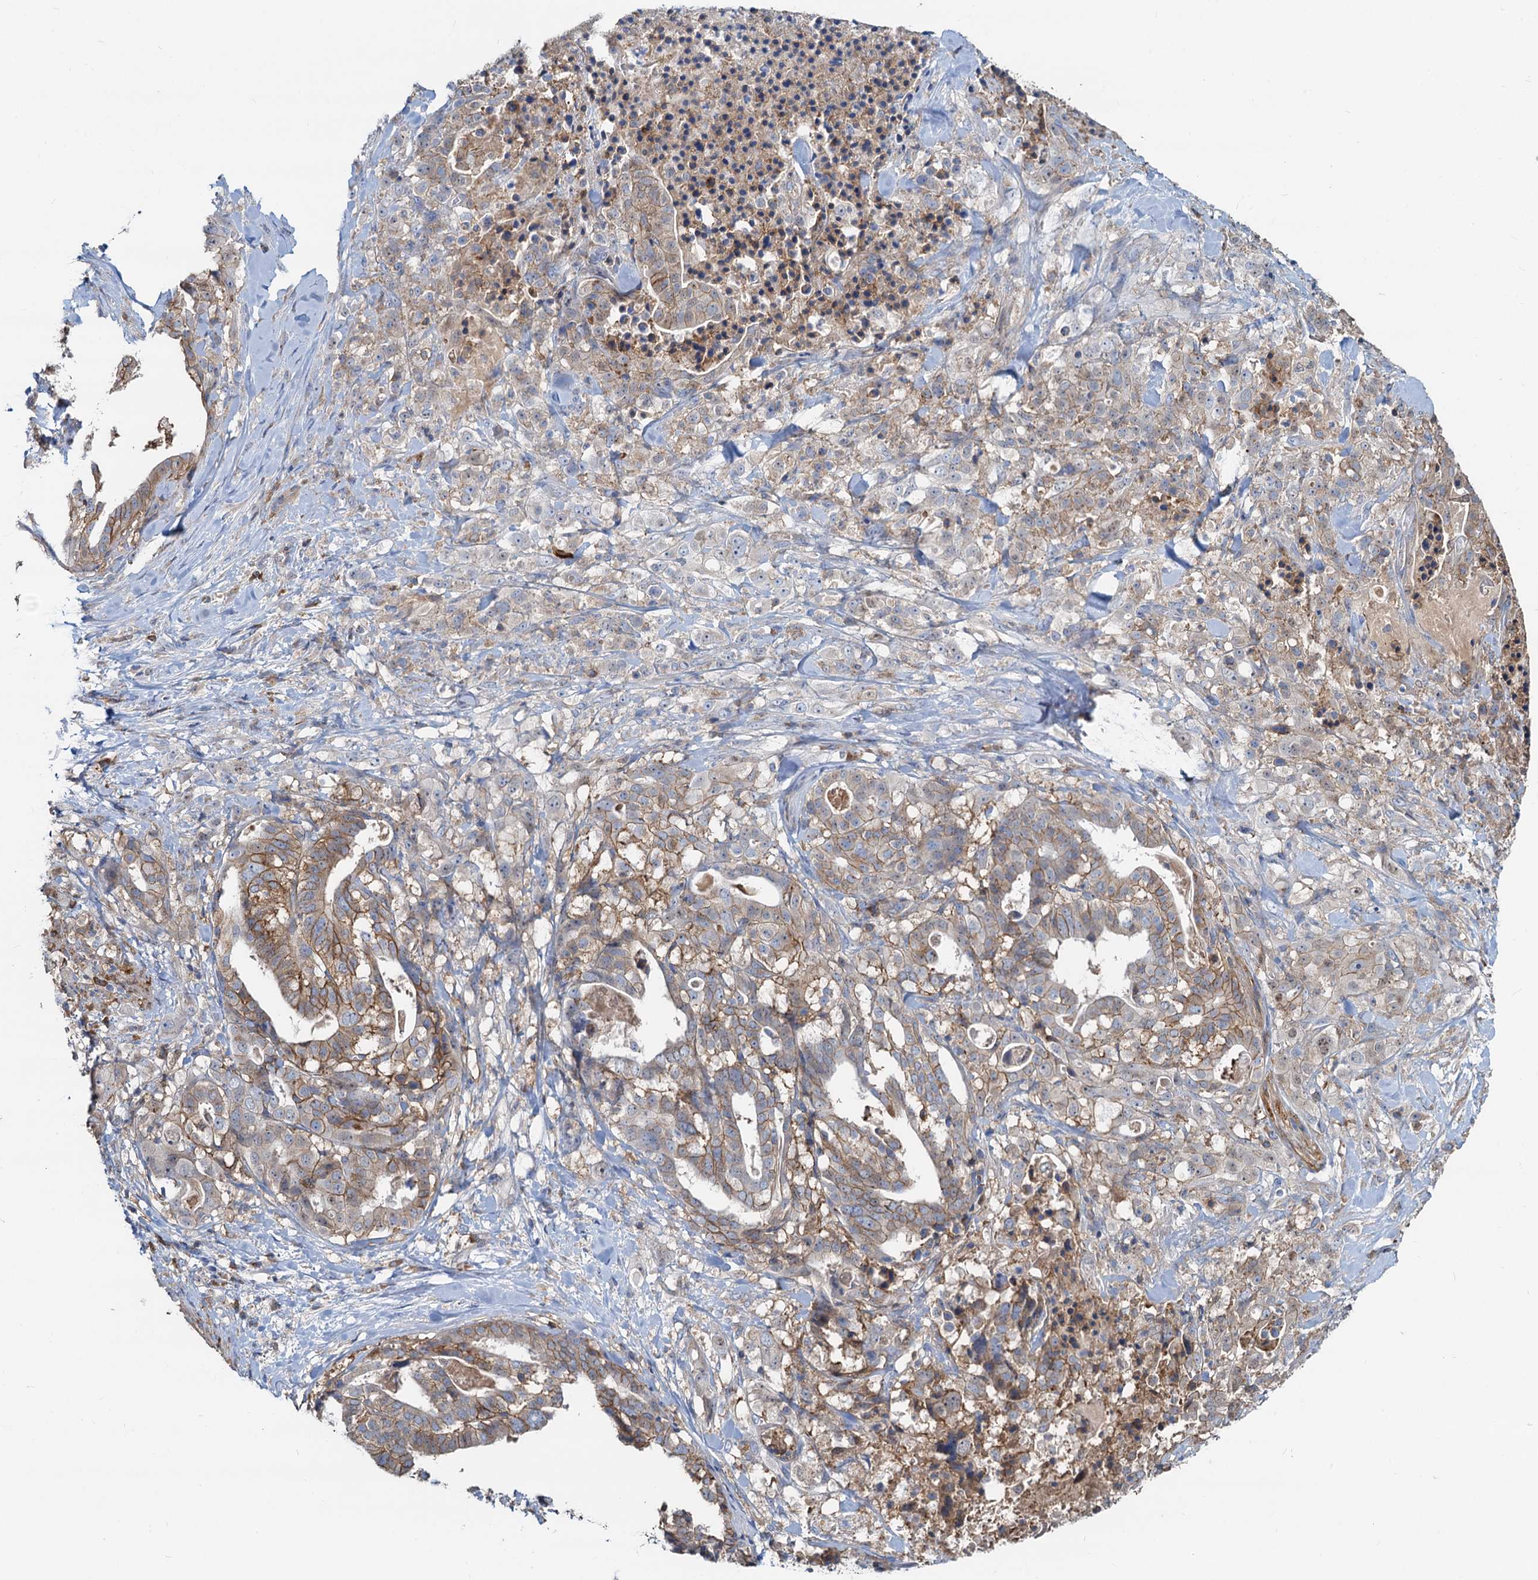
{"staining": {"intensity": "moderate", "quantity": "25%-75%", "location": "cytoplasmic/membranous"}, "tissue": "stomach cancer", "cell_type": "Tumor cells", "image_type": "cancer", "snomed": [{"axis": "morphology", "description": "Adenocarcinoma, NOS"}, {"axis": "topography", "description": "Stomach"}], "caption": "Human stomach cancer (adenocarcinoma) stained with a protein marker exhibits moderate staining in tumor cells.", "gene": "LNX2", "patient": {"sex": "male", "age": 48}}